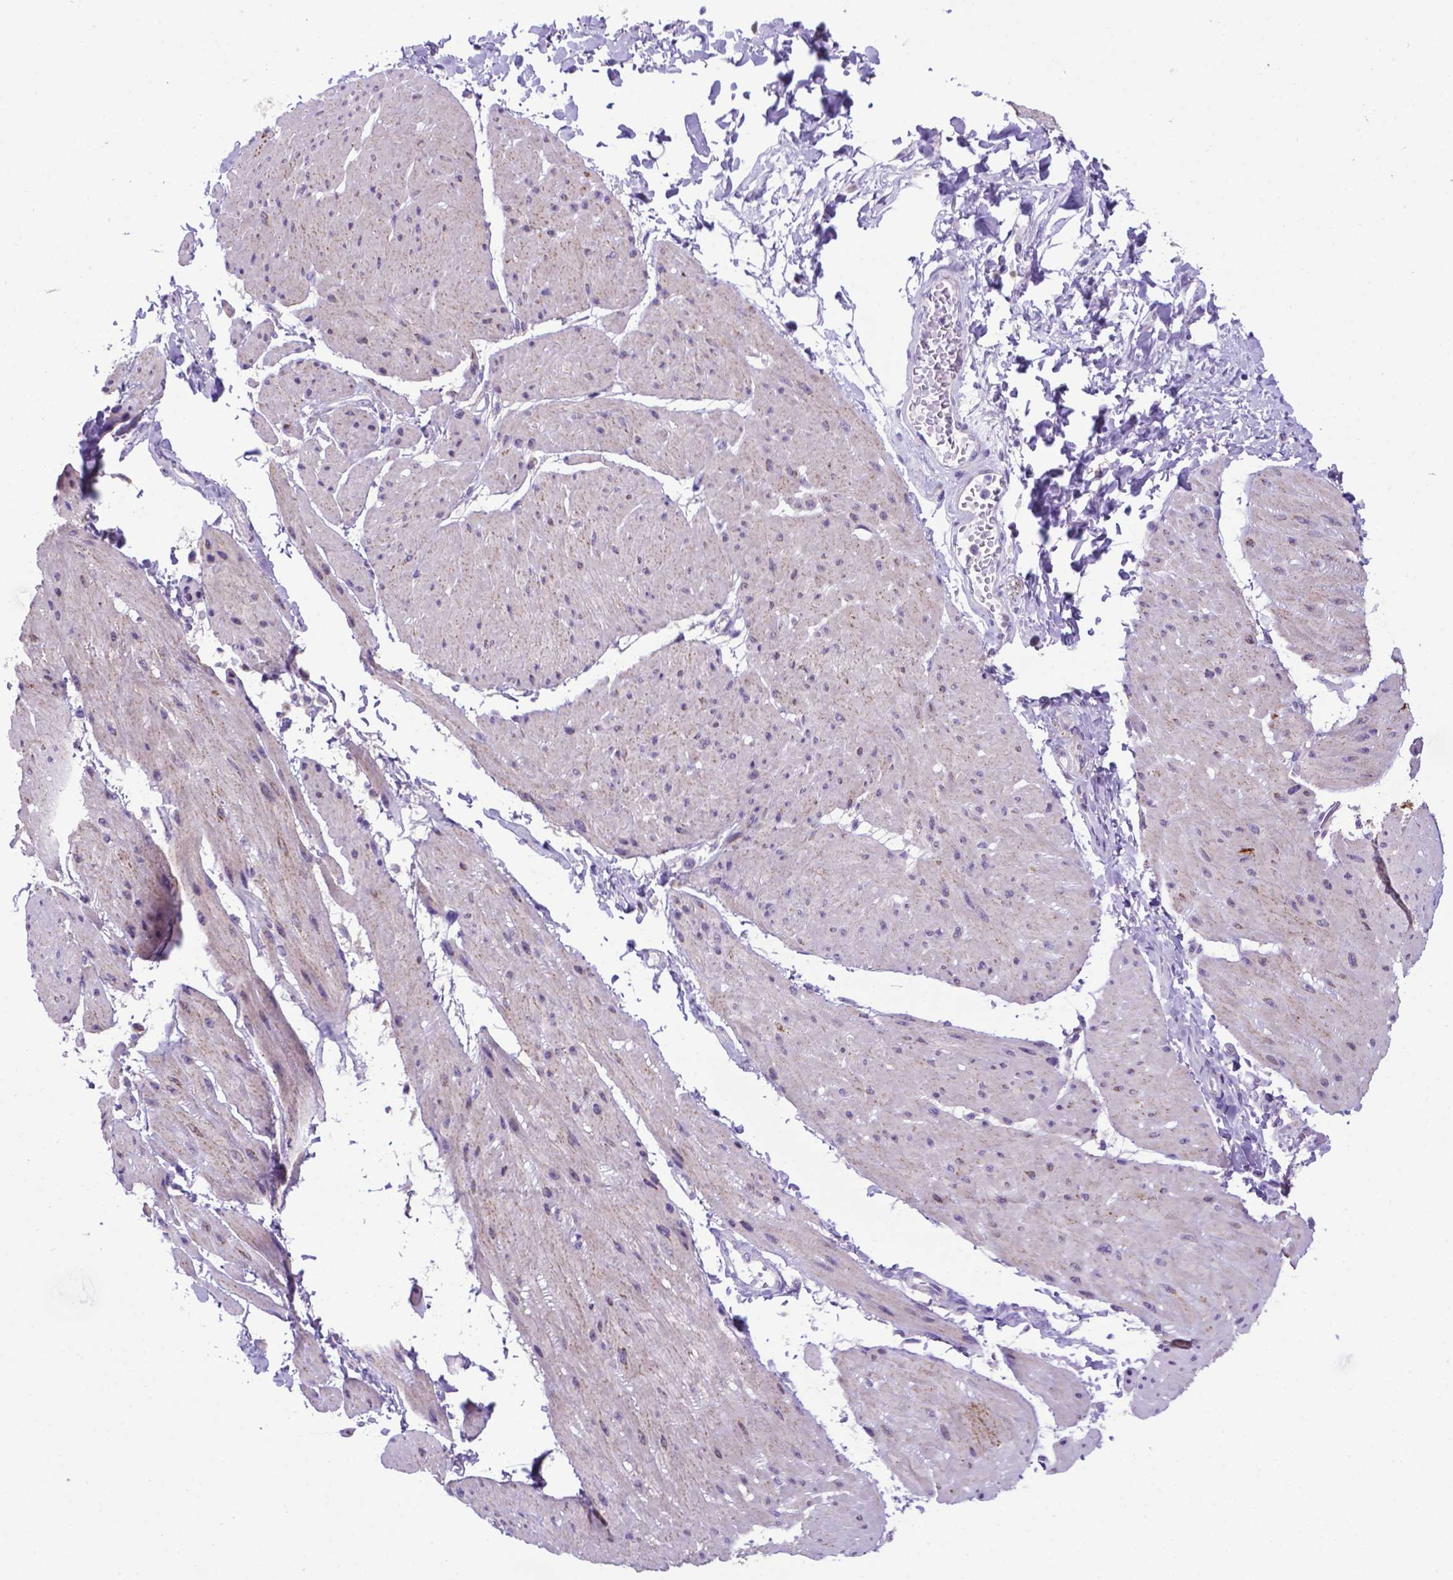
{"staining": {"intensity": "negative", "quantity": "none", "location": "none"}, "tissue": "adipose tissue", "cell_type": "Adipocytes", "image_type": "normal", "snomed": [{"axis": "morphology", "description": "Normal tissue, NOS"}, {"axis": "topography", "description": "Urinary bladder"}, {"axis": "topography", "description": "Peripheral nerve tissue"}], "caption": "The immunohistochemistry histopathology image has no significant positivity in adipocytes of adipose tissue. The staining was performed using DAB to visualize the protein expression in brown, while the nuclei were stained in blue with hematoxylin (Magnification: 20x).", "gene": "POU3F3", "patient": {"sex": "female", "age": 60}}